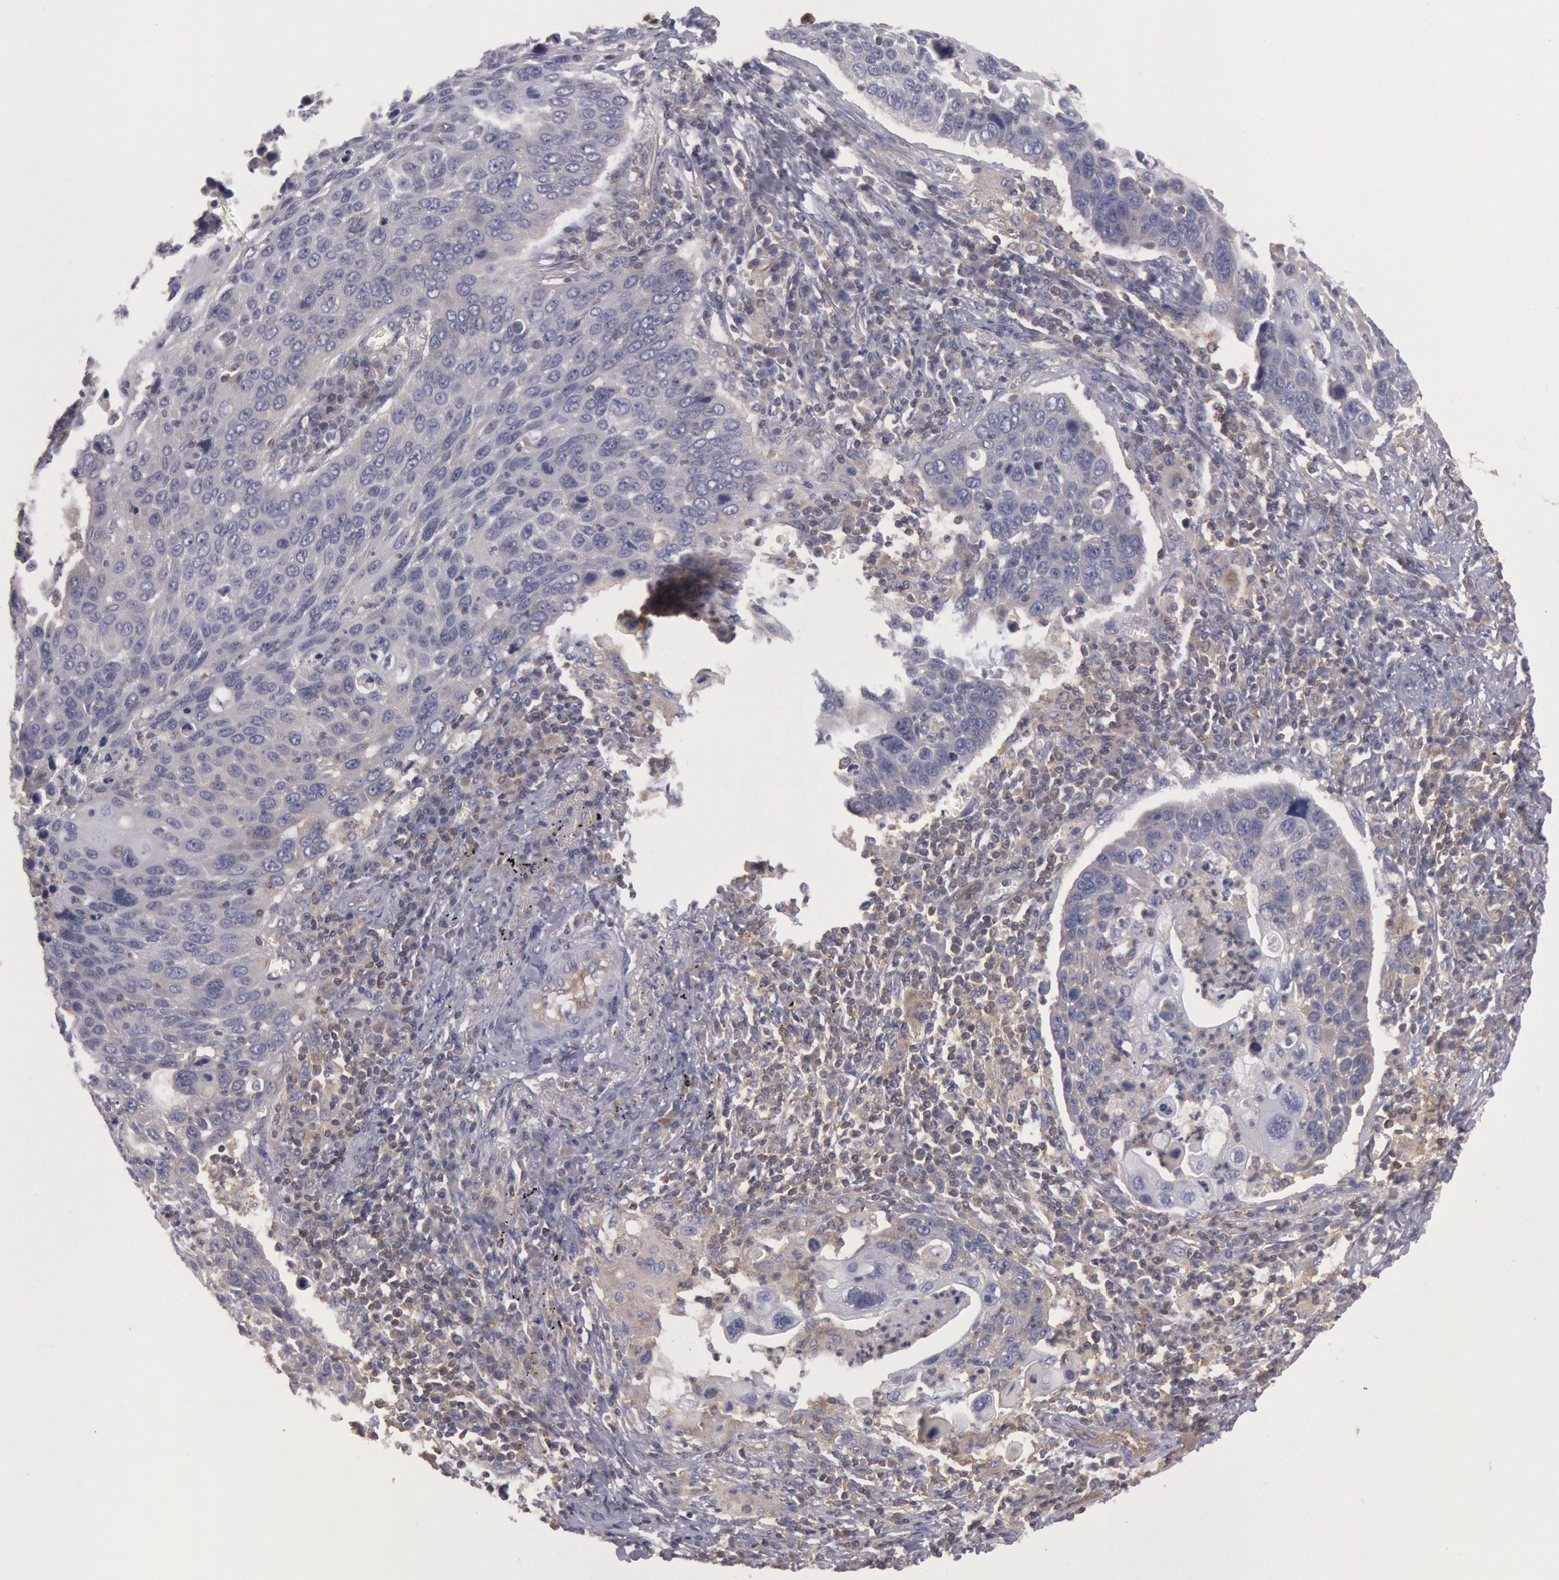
{"staining": {"intensity": "negative", "quantity": "none", "location": "none"}, "tissue": "lung cancer", "cell_type": "Tumor cells", "image_type": "cancer", "snomed": [{"axis": "morphology", "description": "Squamous cell carcinoma, NOS"}, {"axis": "topography", "description": "Lung"}], "caption": "An image of lung cancer stained for a protein exhibits no brown staining in tumor cells.", "gene": "PIK3R1", "patient": {"sex": "male", "age": 68}}